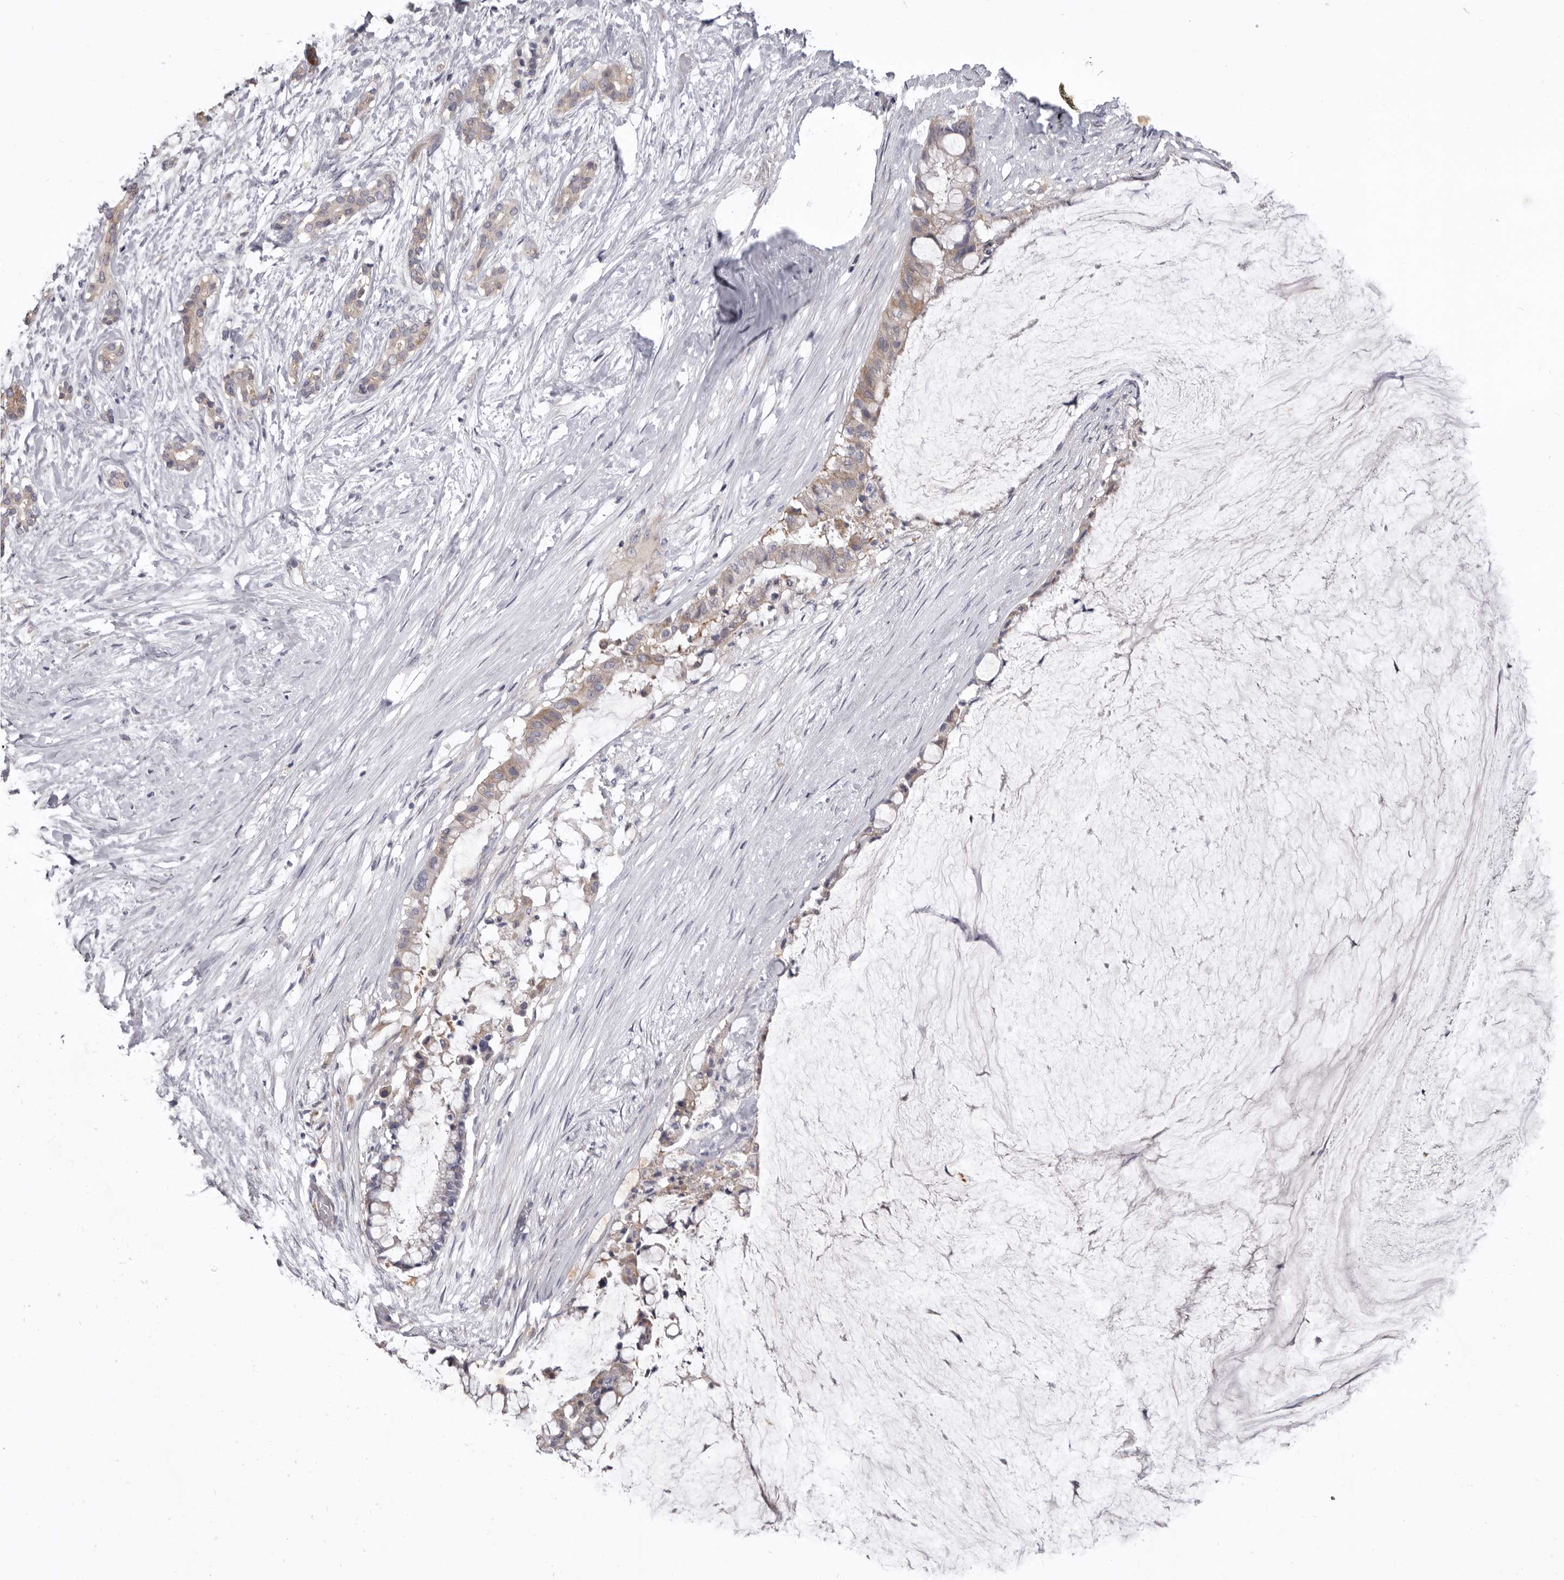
{"staining": {"intensity": "weak", "quantity": ">75%", "location": "cytoplasmic/membranous"}, "tissue": "pancreatic cancer", "cell_type": "Tumor cells", "image_type": "cancer", "snomed": [{"axis": "morphology", "description": "Adenocarcinoma, NOS"}, {"axis": "topography", "description": "Pancreas"}], "caption": "Protein staining displays weak cytoplasmic/membranous expression in approximately >75% of tumor cells in pancreatic cancer (adenocarcinoma). (Brightfield microscopy of DAB IHC at high magnification).", "gene": "FMO2", "patient": {"sex": "male", "age": 41}}